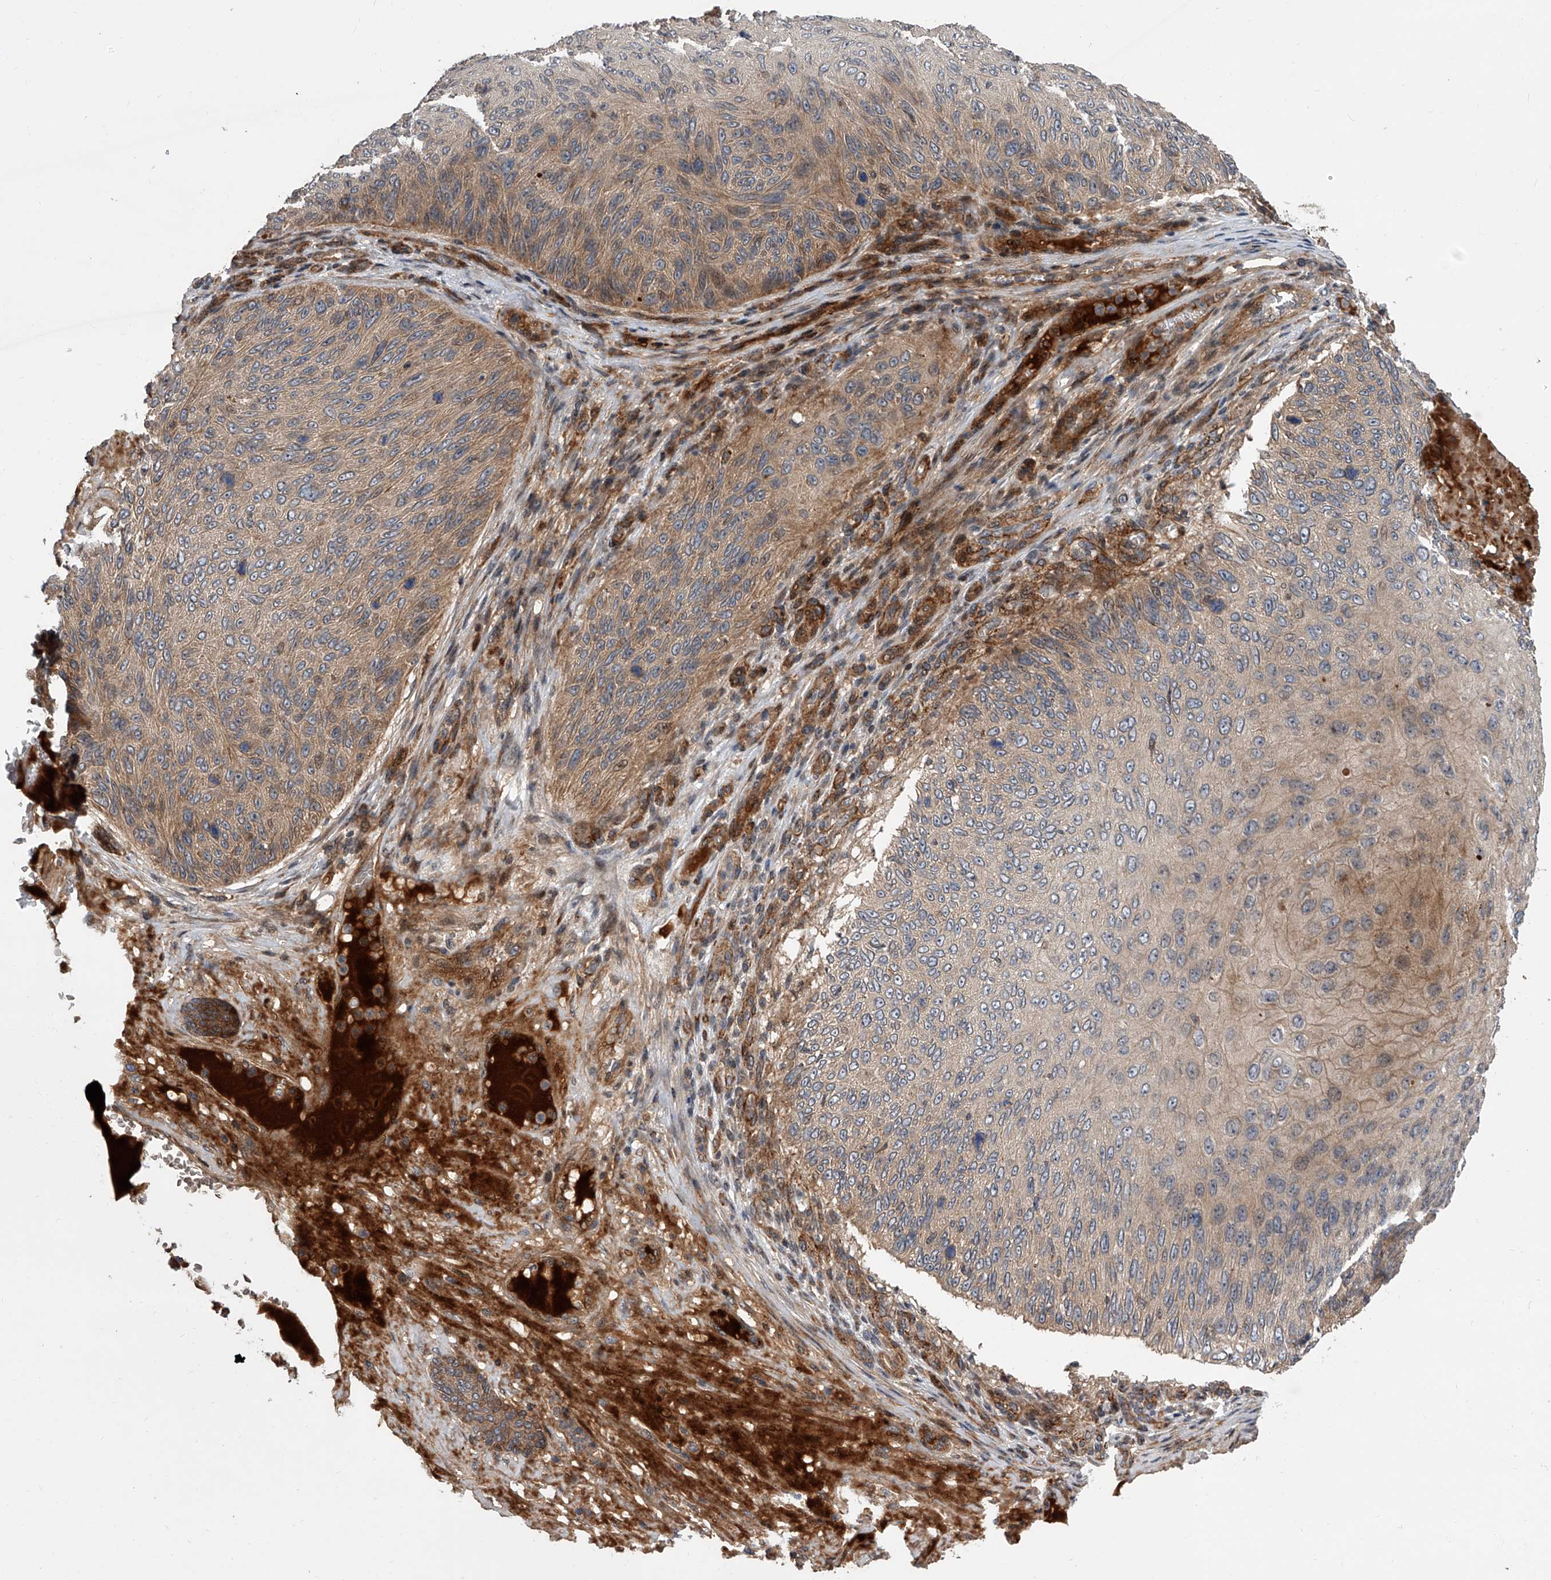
{"staining": {"intensity": "weak", "quantity": "25%-75%", "location": "cytoplasmic/membranous"}, "tissue": "skin cancer", "cell_type": "Tumor cells", "image_type": "cancer", "snomed": [{"axis": "morphology", "description": "Squamous cell carcinoma, NOS"}, {"axis": "topography", "description": "Skin"}], "caption": "Tumor cells display low levels of weak cytoplasmic/membranous expression in about 25%-75% of cells in squamous cell carcinoma (skin). The staining was performed using DAB (3,3'-diaminobenzidine), with brown indicating positive protein expression. Nuclei are stained blue with hematoxylin.", "gene": "USP47", "patient": {"sex": "female", "age": 88}}